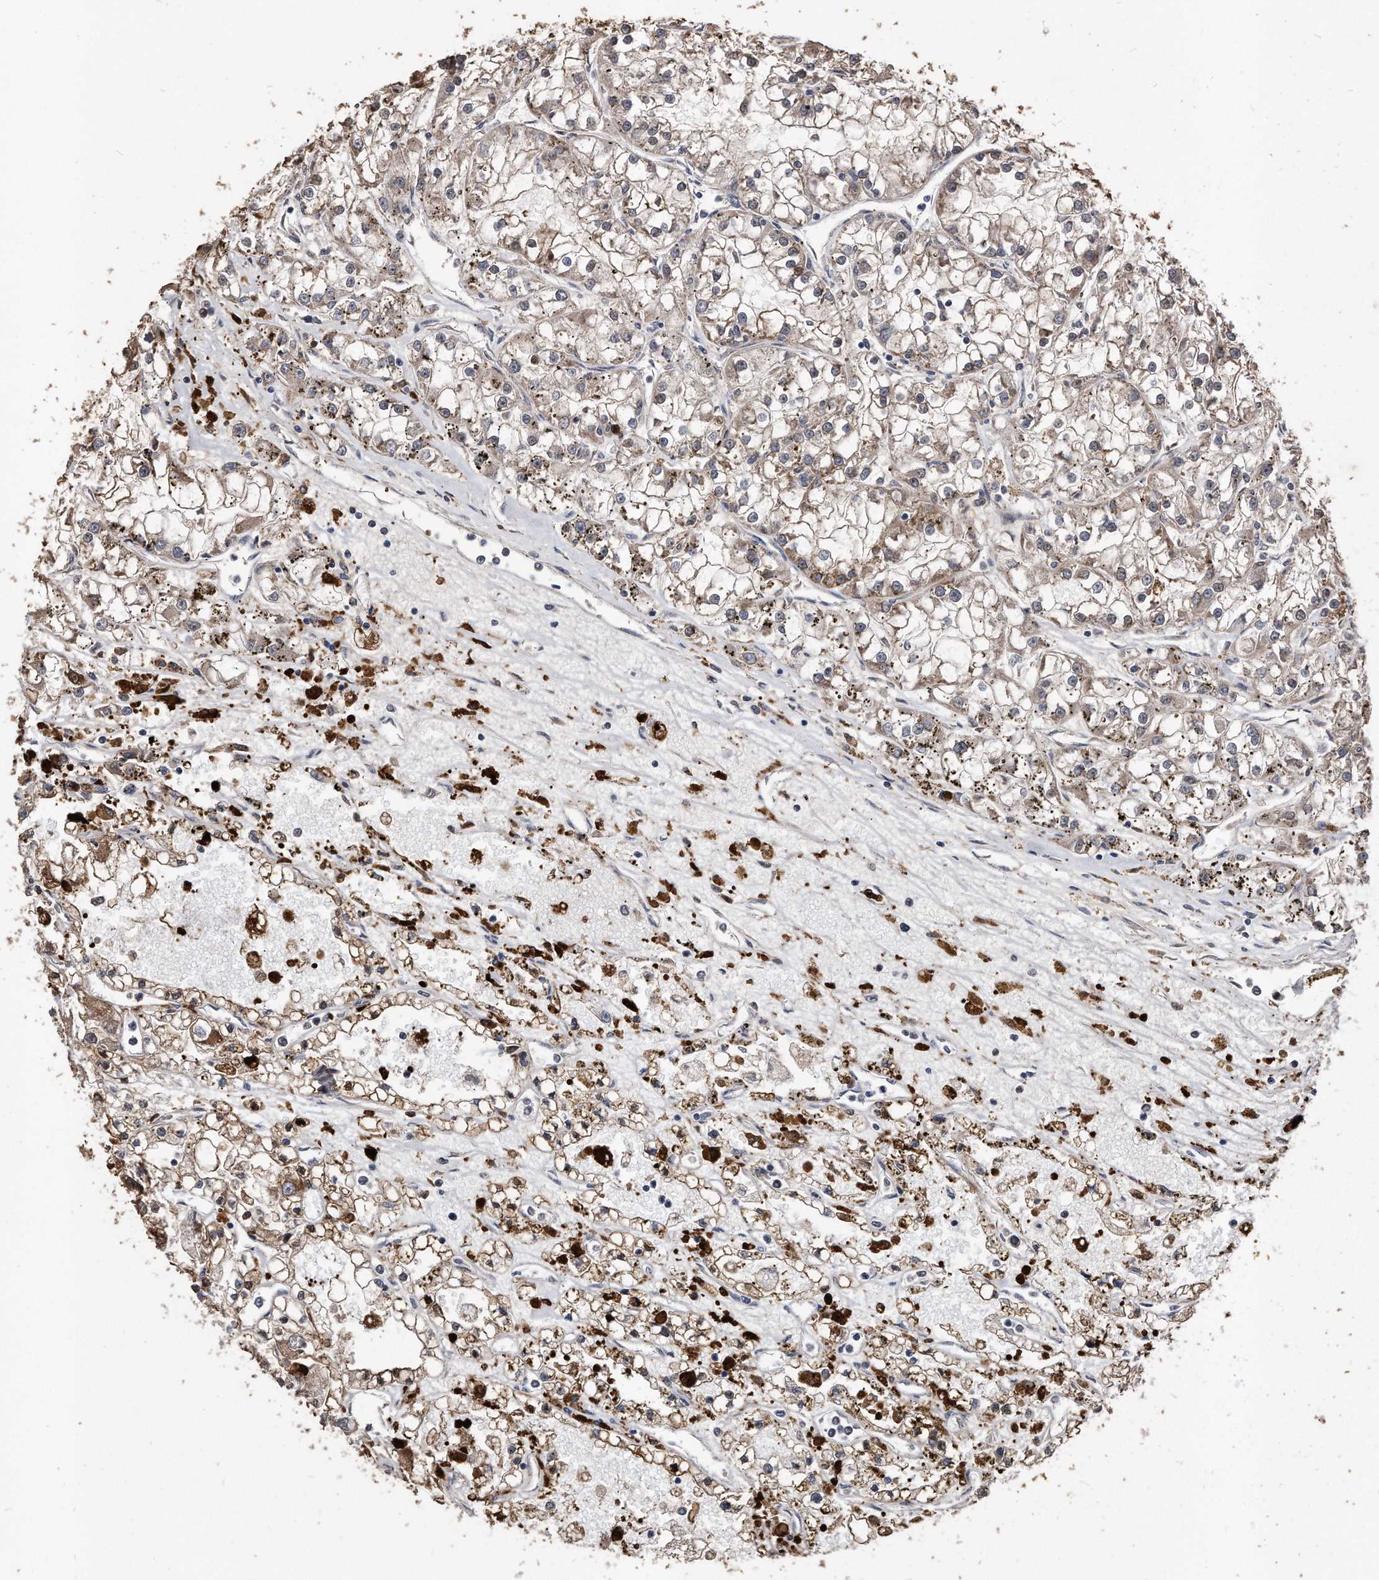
{"staining": {"intensity": "moderate", "quantity": "25%-75%", "location": "cytoplasmic/membranous"}, "tissue": "renal cancer", "cell_type": "Tumor cells", "image_type": "cancer", "snomed": [{"axis": "morphology", "description": "Adenocarcinoma, NOS"}, {"axis": "topography", "description": "Kidney"}], "caption": "Moderate cytoplasmic/membranous protein positivity is appreciated in about 25%-75% of tumor cells in renal cancer (adenocarcinoma).", "gene": "IL20RA", "patient": {"sex": "female", "age": 52}}